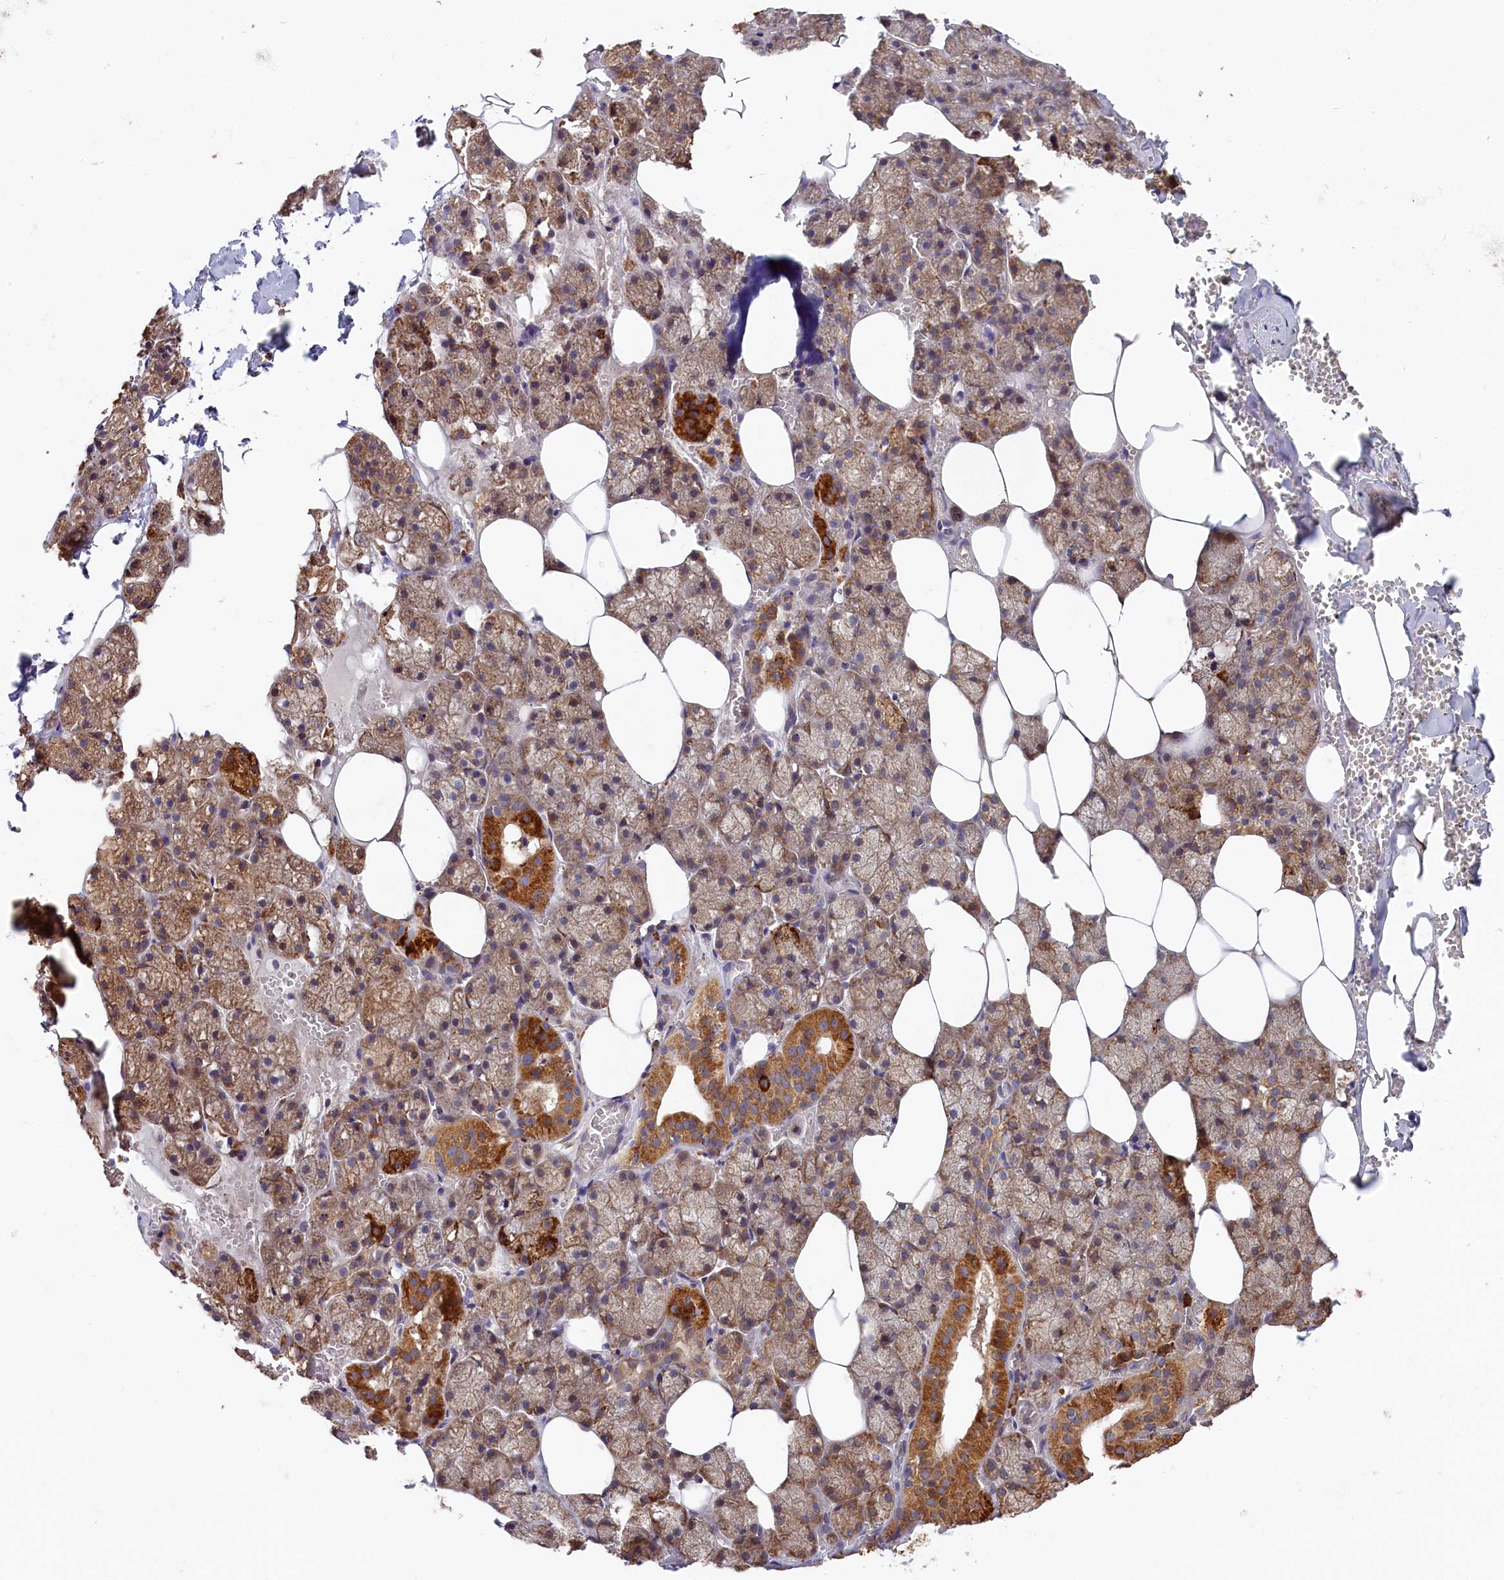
{"staining": {"intensity": "strong", "quantity": "25%-75%", "location": "cytoplasmic/membranous"}, "tissue": "salivary gland", "cell_type": "Glandular cells", "image_type": "normal", "snomed": [{"axis": "morphology", "description": "Normal tissue, NOS"}, {"axis": "topography", "description": "Salivary gland"}], "caption": "A brown stain labels strong cytoplasmic/membranous staining of a protein in glandular cells of normal salivary gland. (brown staining indicates protein expression, while blue staining denotes nuclei).", "gene": "CEP44", "patient": {"sex": "male", "age": 62}}